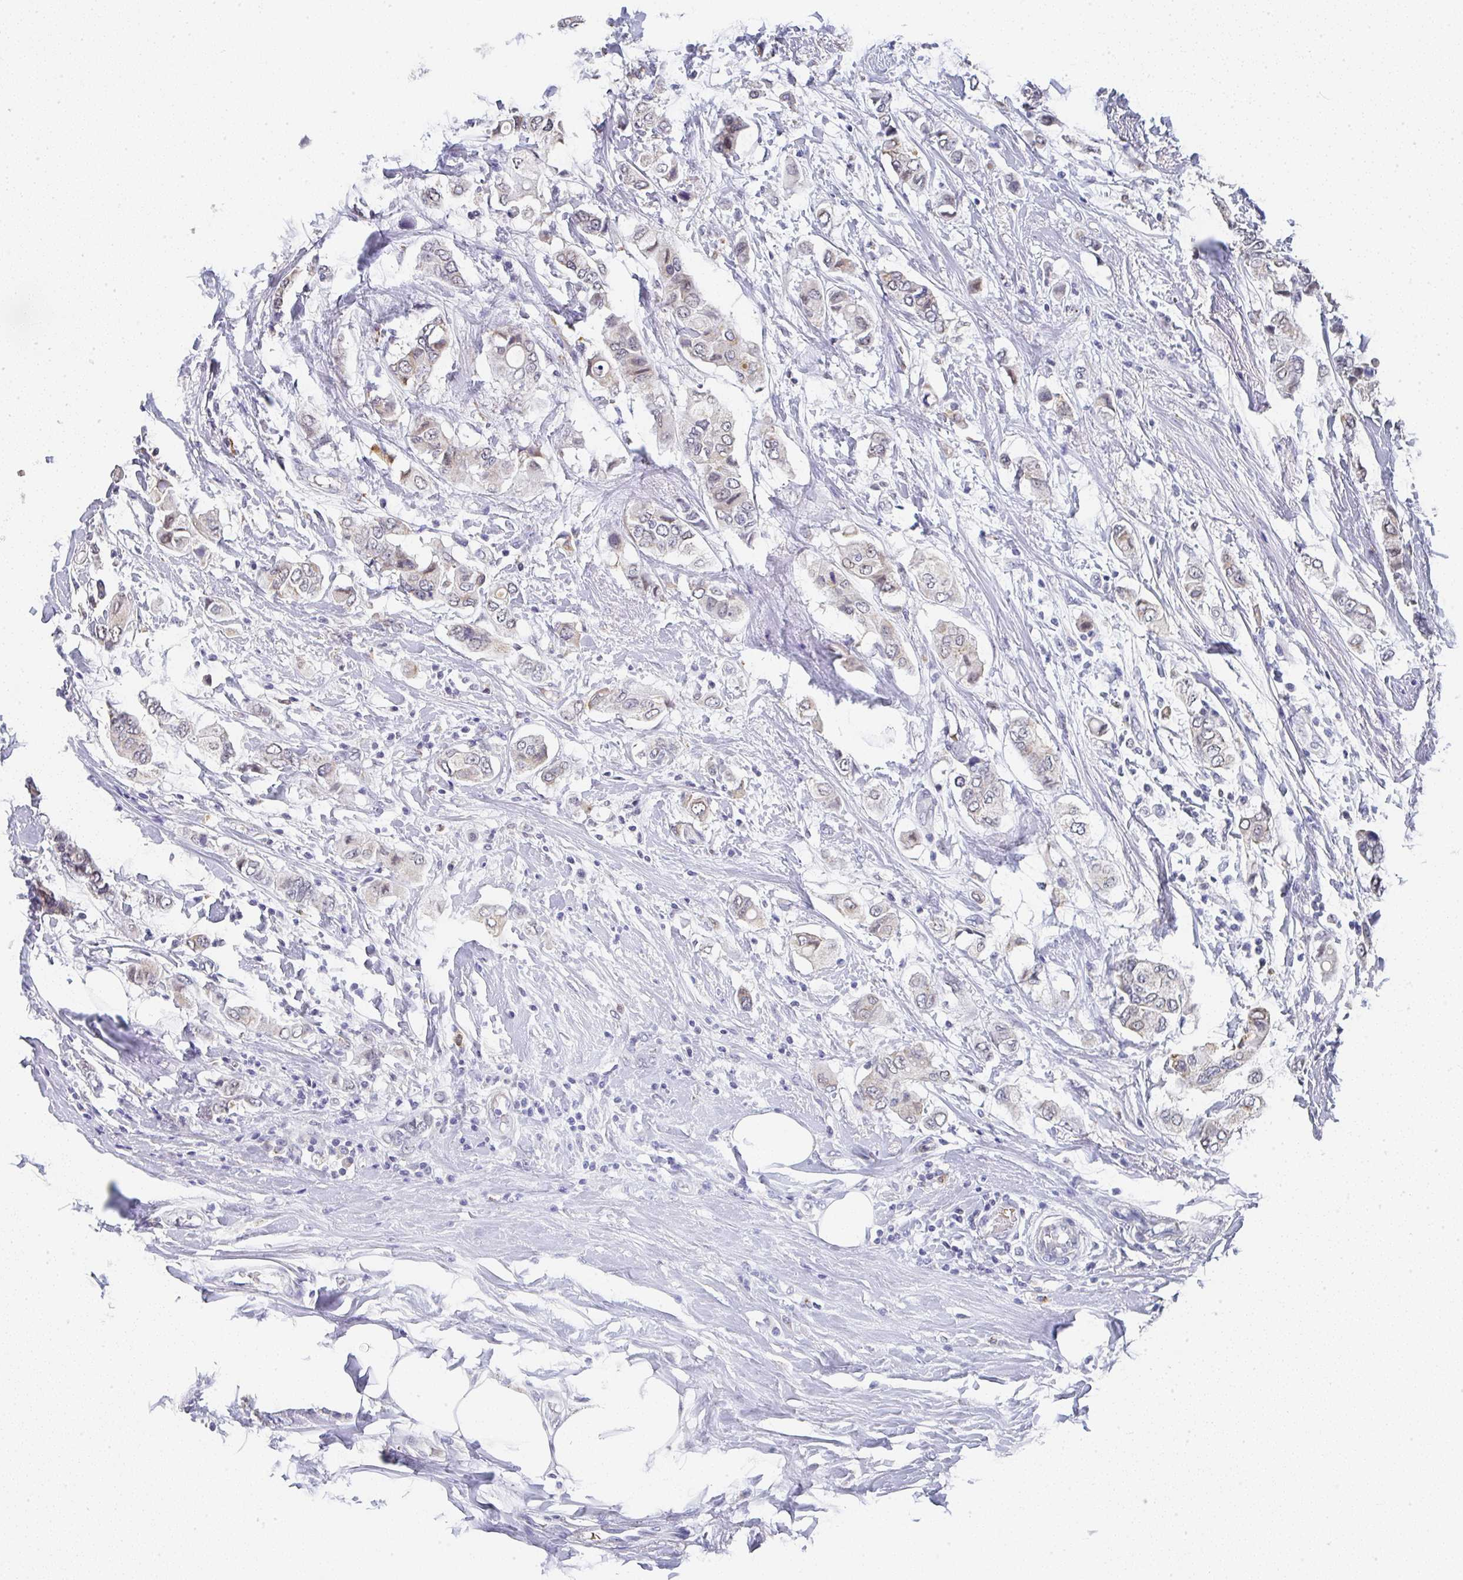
{"staining": {"intensity": "weak", "quantity": "<25%", "location": "cytoplasmic/membranous,nuclear"}, "tissue": "breast cancer", "cell_type": "Tumor cells", "image_type": "cancer", "snomed": [{"axis": "morphology", "description": "Lobular carcinoma"}, {"axis": "topography", "description": "Breast"}], "caption": "Tumor cells are negative for protein expression in human breast lobular carcinoma. Nuclei are stained in blue.", "gene": "NCF1", "patient": {"sex": "female", "age": 51}}